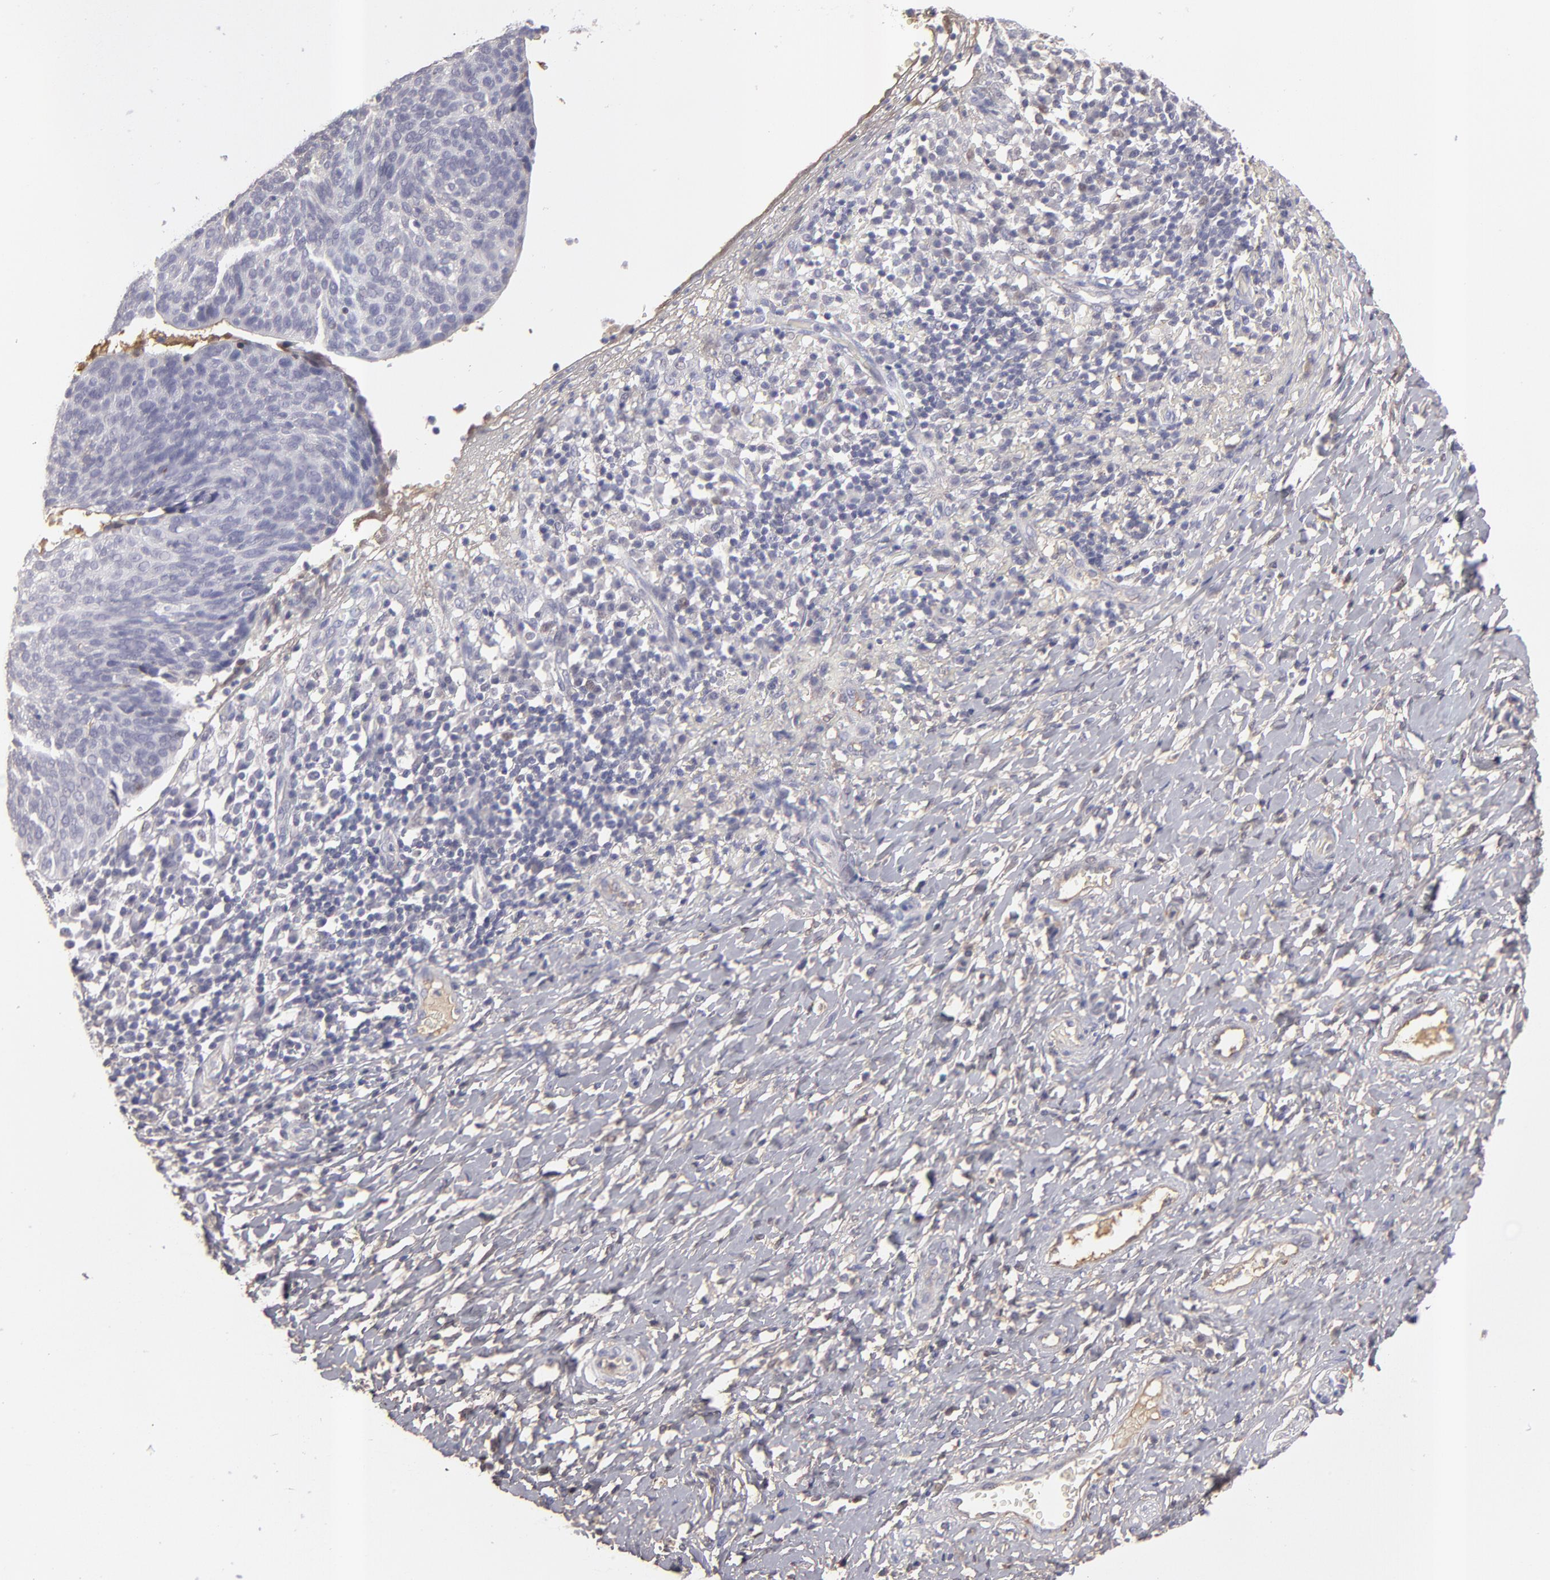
{"staining": {"intensity": "negative", "quantity": "none", "location": "none"}, "tissue": "cervical cancer", "cell_type": "Tumor cells", "image_type": "cancer", "snomed": [{"axis": "morphology", "description": "Normal tissue, NOS"}, {"axis": "morphology", "description": "Squamous cell carcinoma, NOS"}, {"axis": "topography", "description": "Cervix"}], "caption": "High magnification brightfield microscopy of cervical squamous cell carcinoma stained with DAB (brown) and counterstained with hematoxylin (blue): tumor cells show no significant staining.", "gene": "ABCC4", "patient": {"sex": "female", "age": 39}}